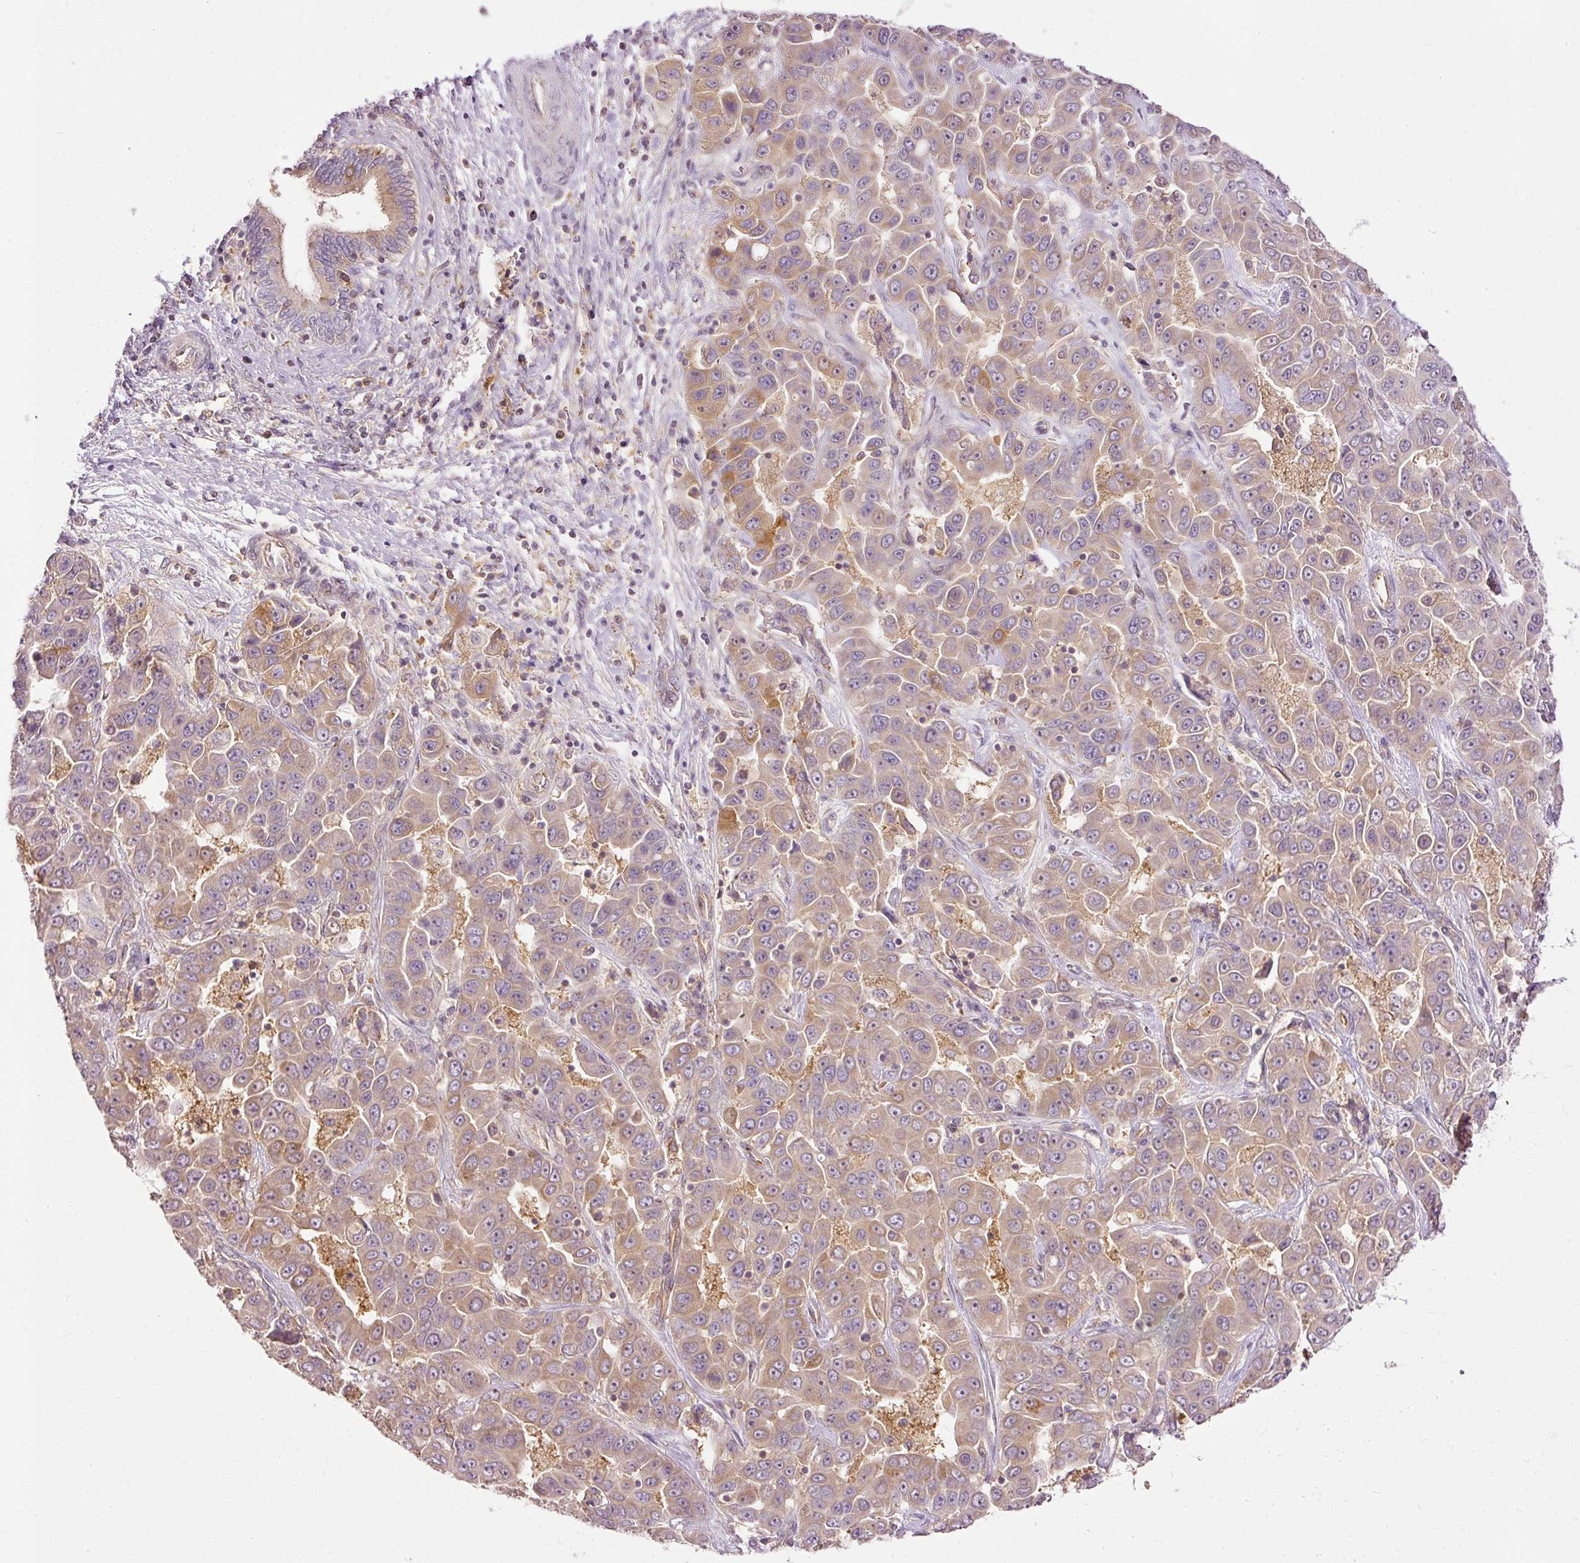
{"staining": {"intensity": "weak", "quantity": "25%-75%", "location": "cytoplasmic/membranous"}, "tissue": "liver cancer", "cell_type": "Tumor cells", "image_type": "cancer", "snomed": [{"axis": "morphology", "description": "Cholangiocarcinoma"}, {"axis": "topography", "description": "Liver"}], "caption": "A low amount of weak cytoplasmic/membranous expression is seen in about 25%-75% of tumor cells in liver cholangiocarcinoma tissue.", "gene": "ARMH3", "patient": {"sex": "female", "age": 52}}